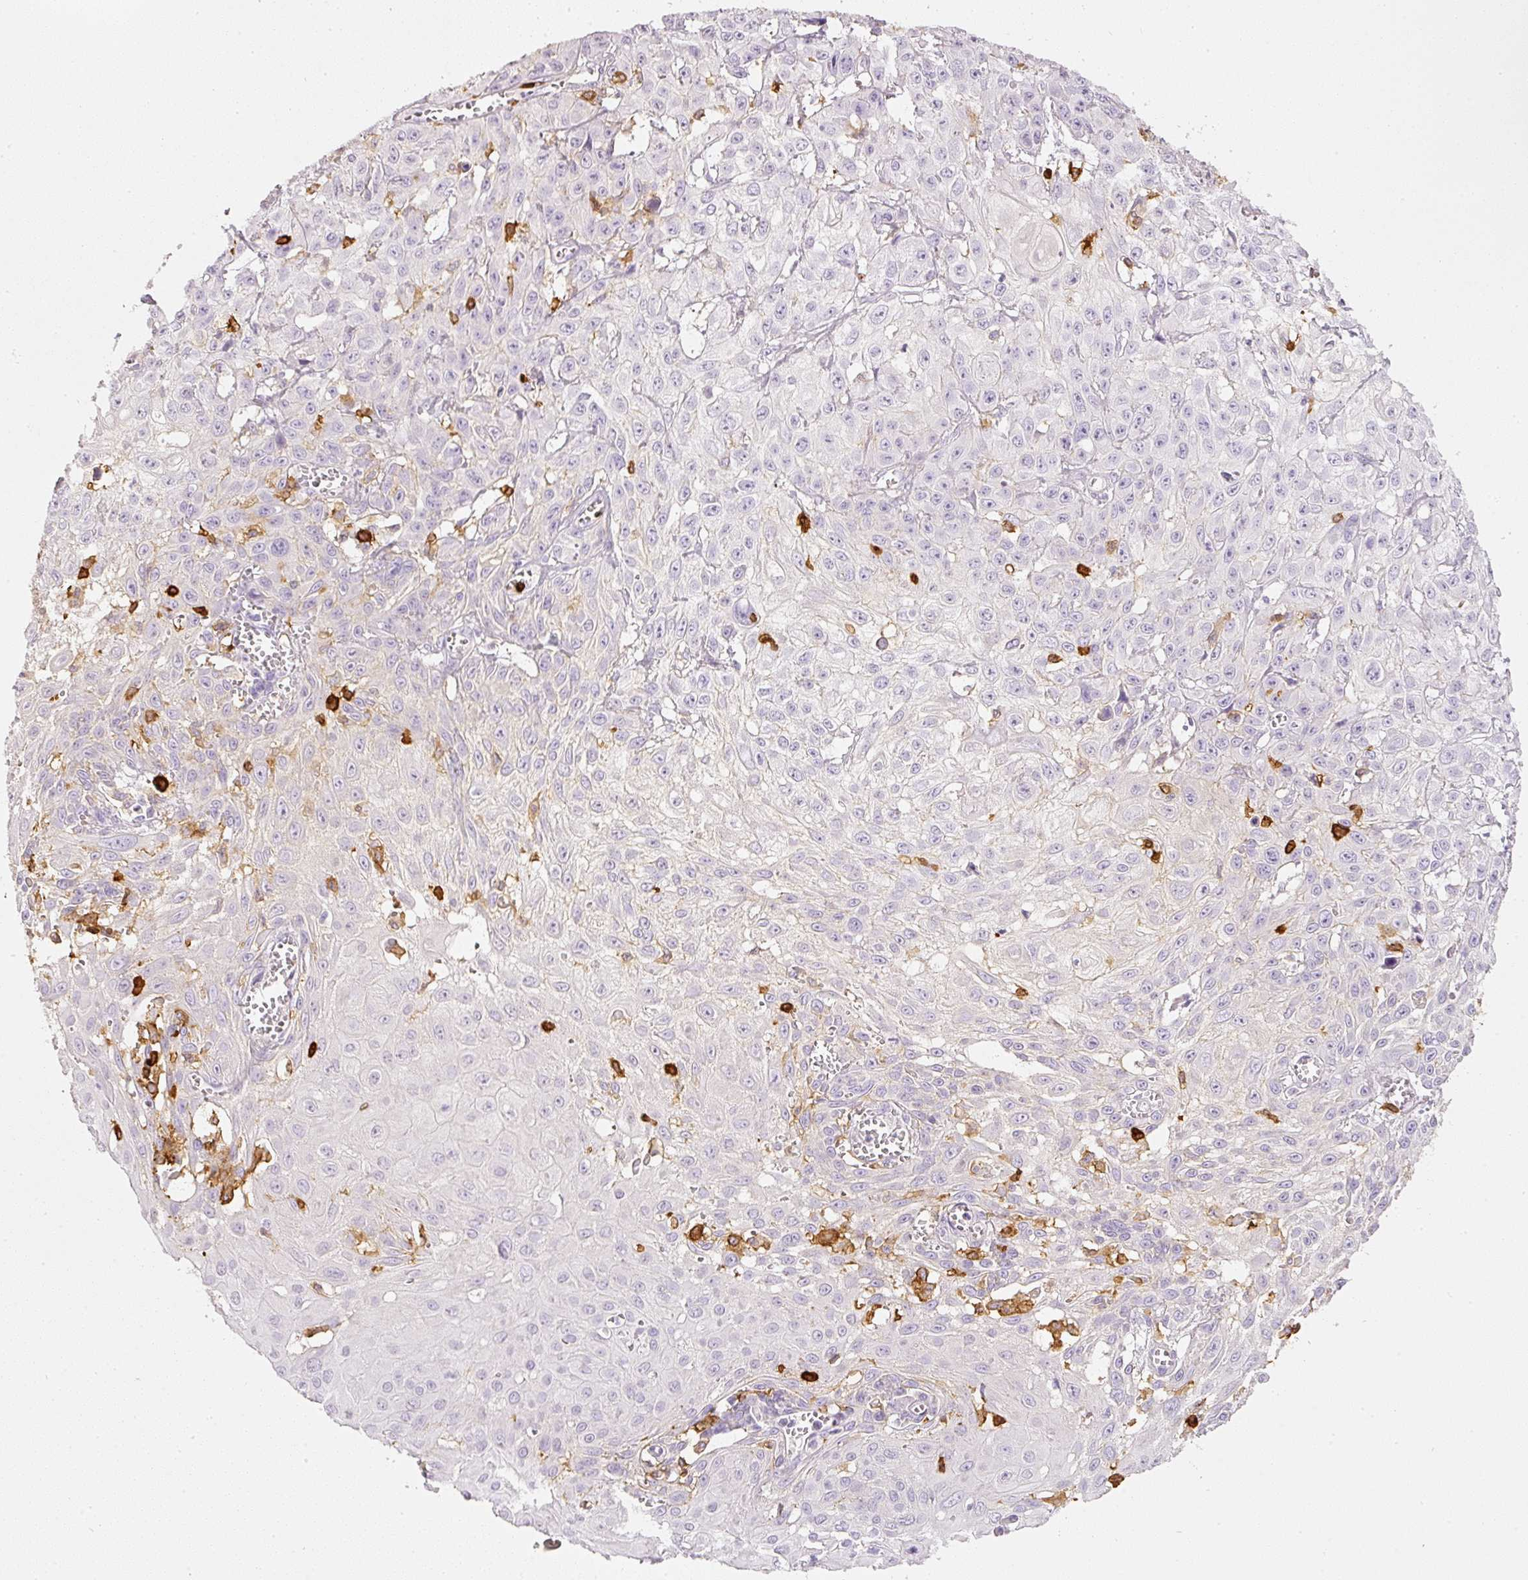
{"staining": {"intensity": "negative", "quantity": "none", "location": "none"}, "tissue": "skin cancer", "cell_type": "Tumor cells", "image_type": "cancer", "snomed": [{"axis": "morphology", "description": "Squamous cell carcinoma, NOS"}, {"axis": "topography", "description": "Skin"}, {"axis": "topography", "description": "Vulva"}], "caption": "Human squamous cell carcinoma (skin) stained for a protein using immunohistochemistry reveals no positivity in tumor cells.", "gene": "EVL", "patient": {"sex": "female", "age": 71}}